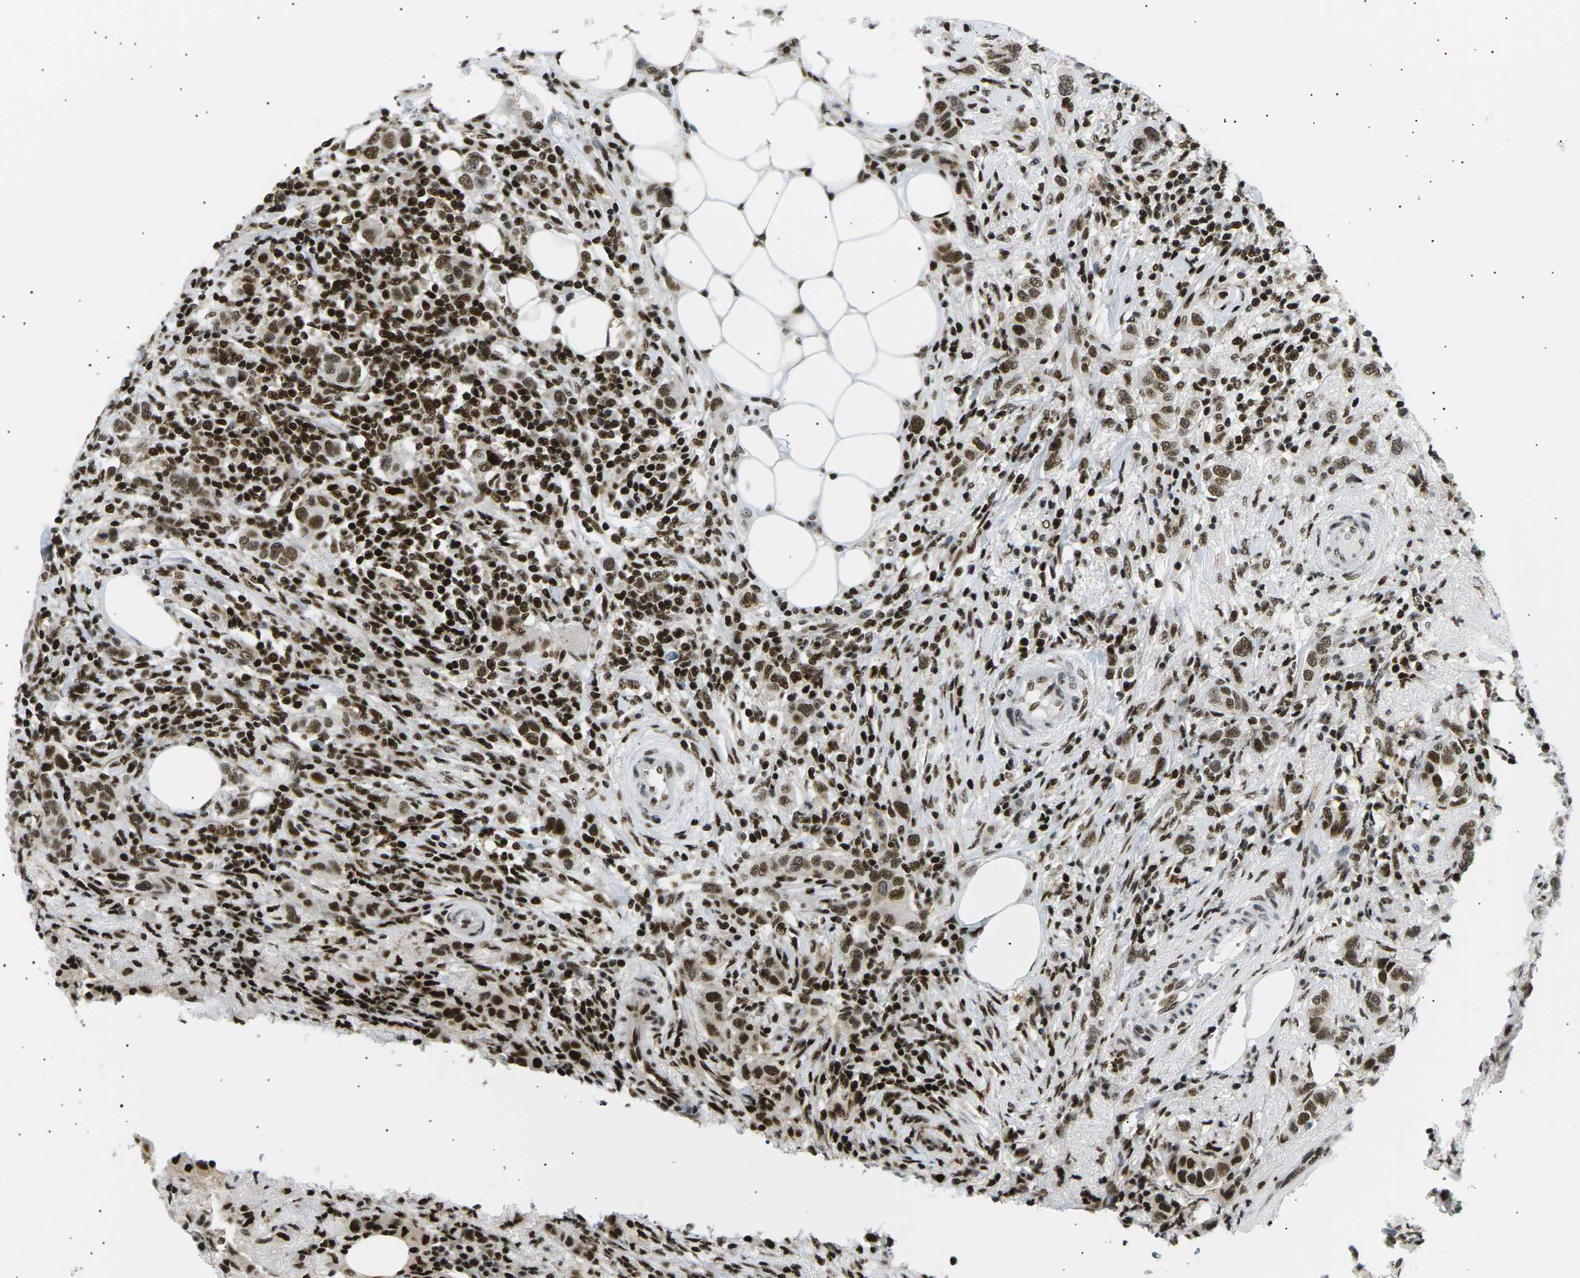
{"staining": {"intensity": "strong", "quantity": ">75%", "location": "nuclear"}, "tissue": "breast cancer", "cell_type": "Tumor cells", "image_type": "cancer", "snomed": [{"axis": "morphology", "description": "Duct carcinoma"}, {"axis": "topography", "description": "Breast"}], "caption": "Protein analysis of infiltrating ductal carcinoma (breast) tissue displays strong nuclear expression in approximately >75% of tumor cells. (DAB IHC, brown staining for protein, blue staining for nuclei).", "gene": "RPA2", "patient": {"sex": "female", "age": 50}}